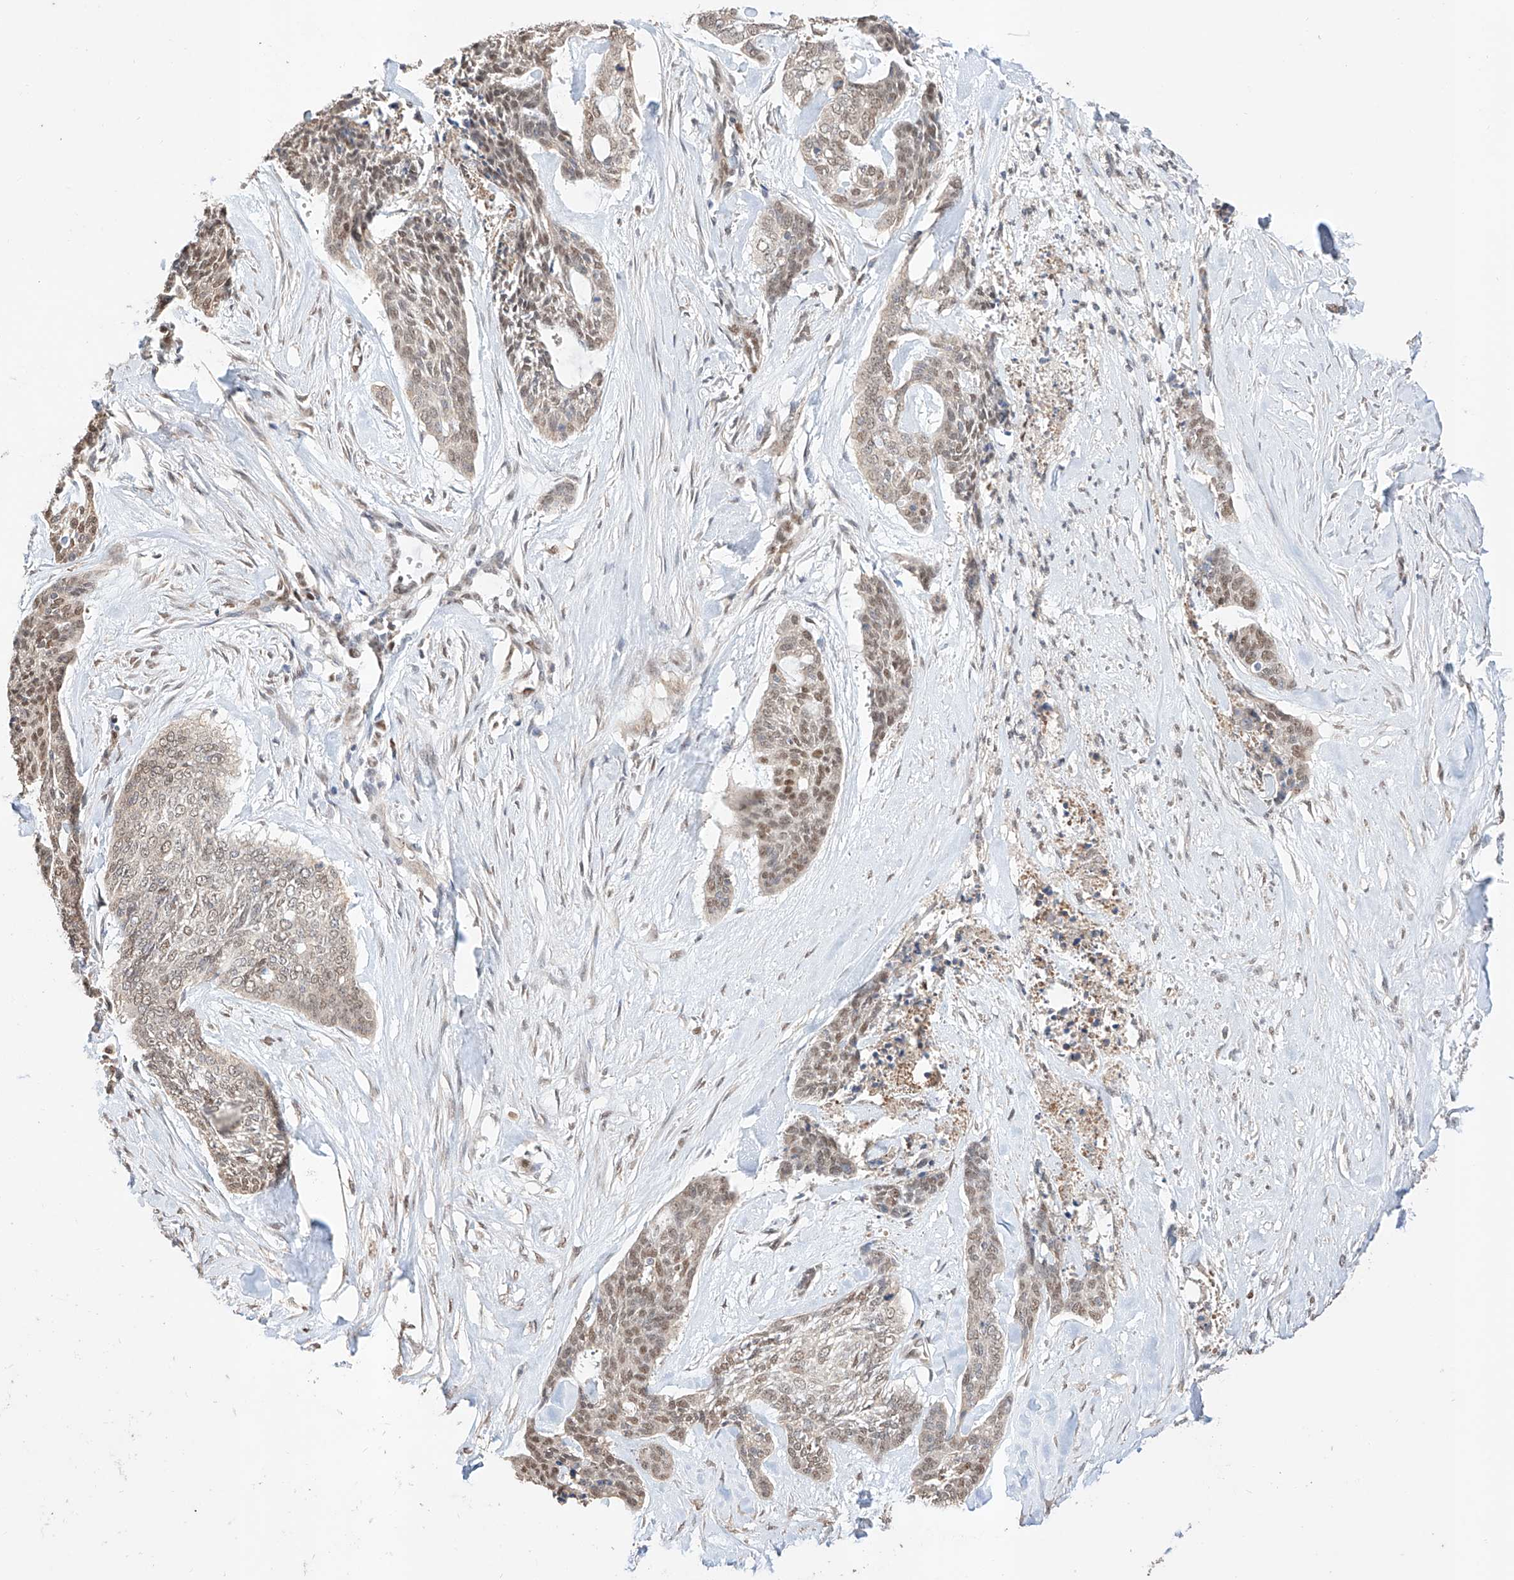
{"staining": {"intensity": "moderate", "quantity": "25%-75%", "location": "nuclear"}, "tissue": "skin cancer", "cell_type": "Tumor cells", "image_type": "cancer", "snomed": [{"axis": "morphology", "description": "Basal cell carcinoma"}, {"axis": "topography", "description": "Skin"}], "caption": "Skin cancer tissue demonstrates moderate nuclear positivity in approximately 25%-75% of tumor cells, visualized by immunohistochemistry. The staining was performed using DAB, with brown indicating positive protein expression. Nuclei are stained blue with hematoxylin.", "gene": "APIP", "patient": {"sex": "female", "age": 64}}